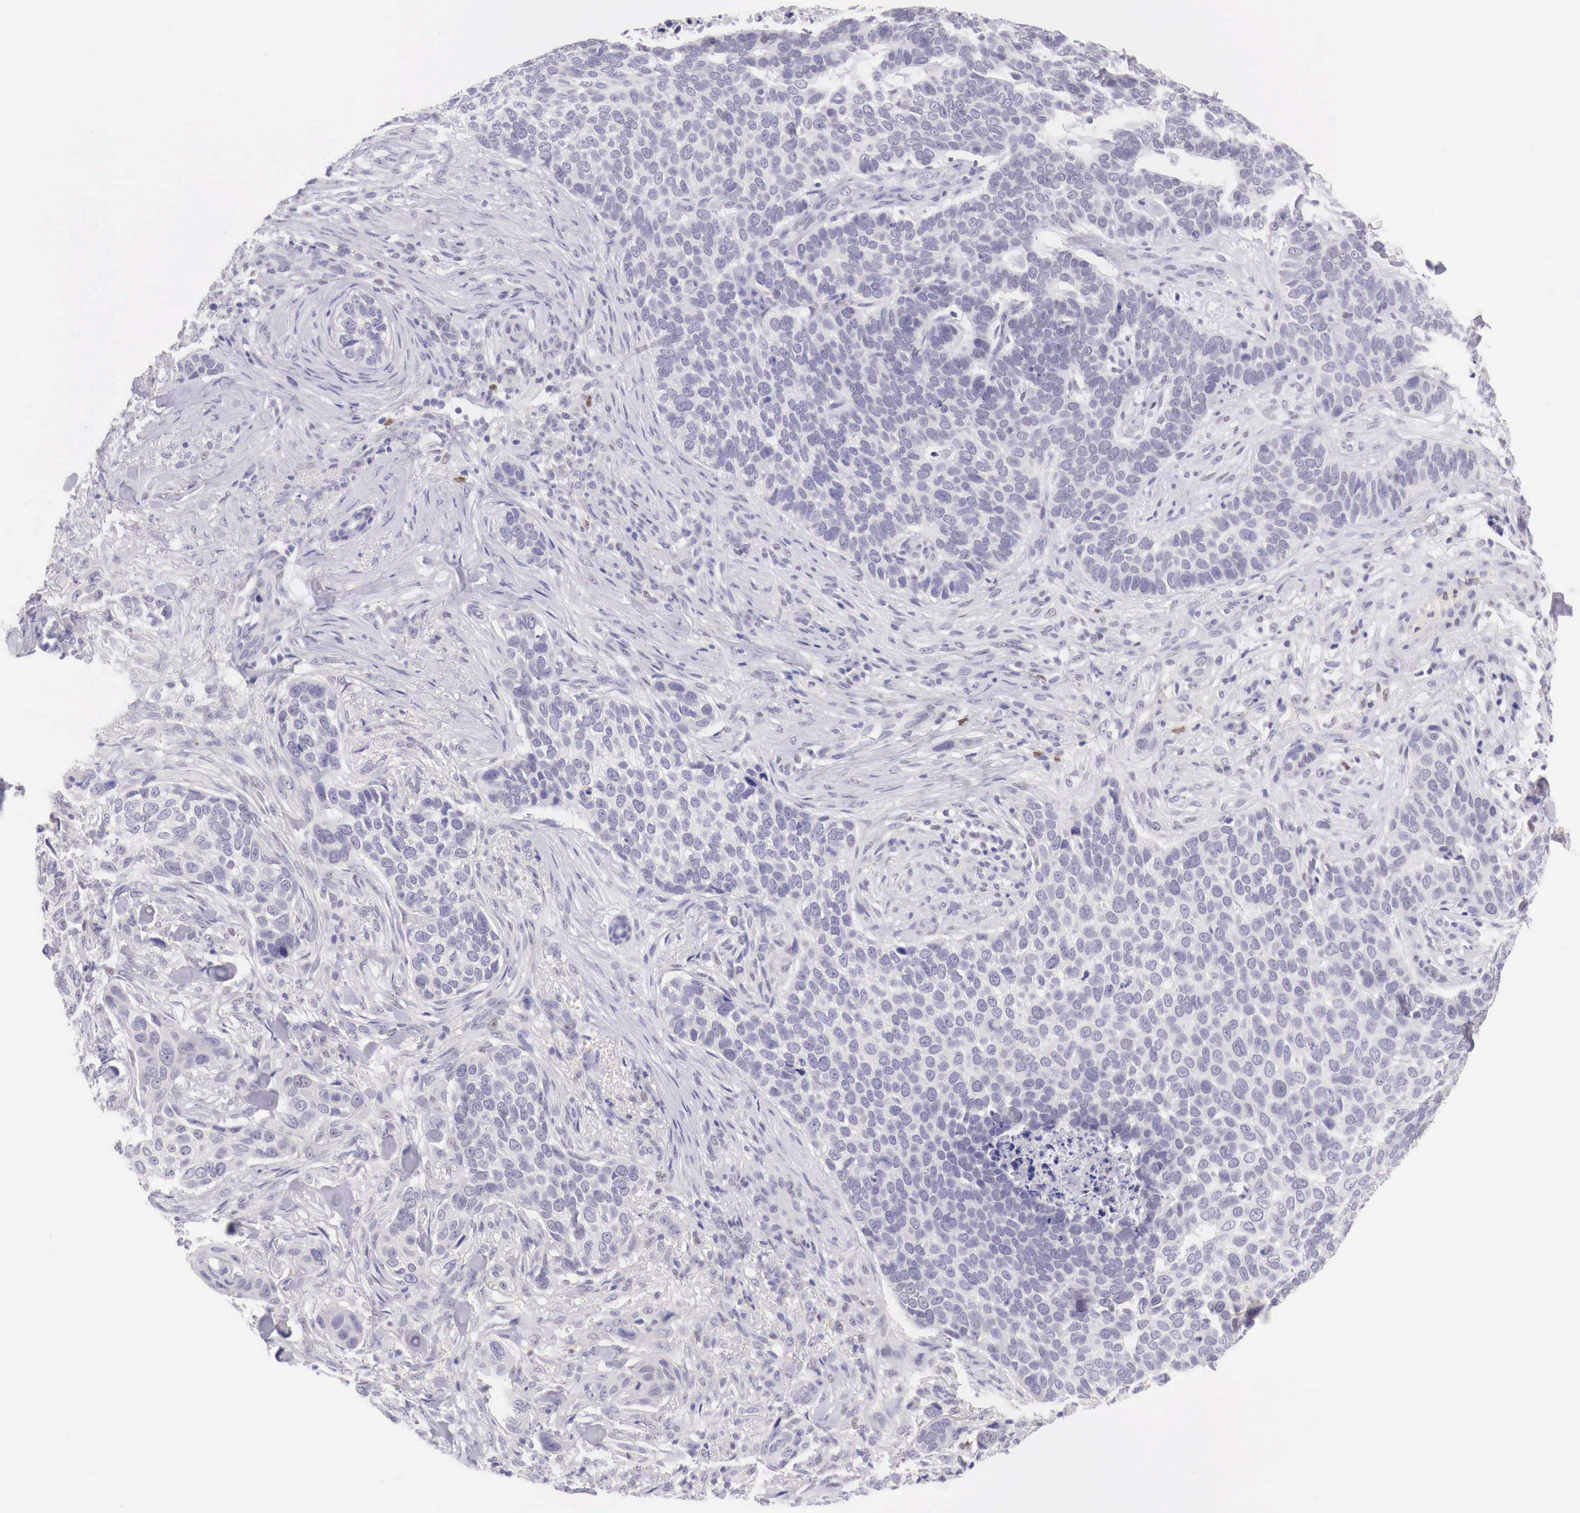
{"staining": {"intensity": "negative", "quantity": "none", "location": "none"}, "tissue": "skin cancer", "cell_type": "Tumor cells", "image_type": "cancer", "snomed": [{"axis": "morphology", "description": "Normal tissue, NOS"}, {"axis": "morphology", "description": "Basal cell carcinoma"}, {"axis": "topography", "description": "Skin"}], "caption": "Immunohistochemistry of human skin basal cell carcinoma reveals no positivity in tumor cells.", "gene": "BCL6", "patient": {"sex": "male", "age": 81}}